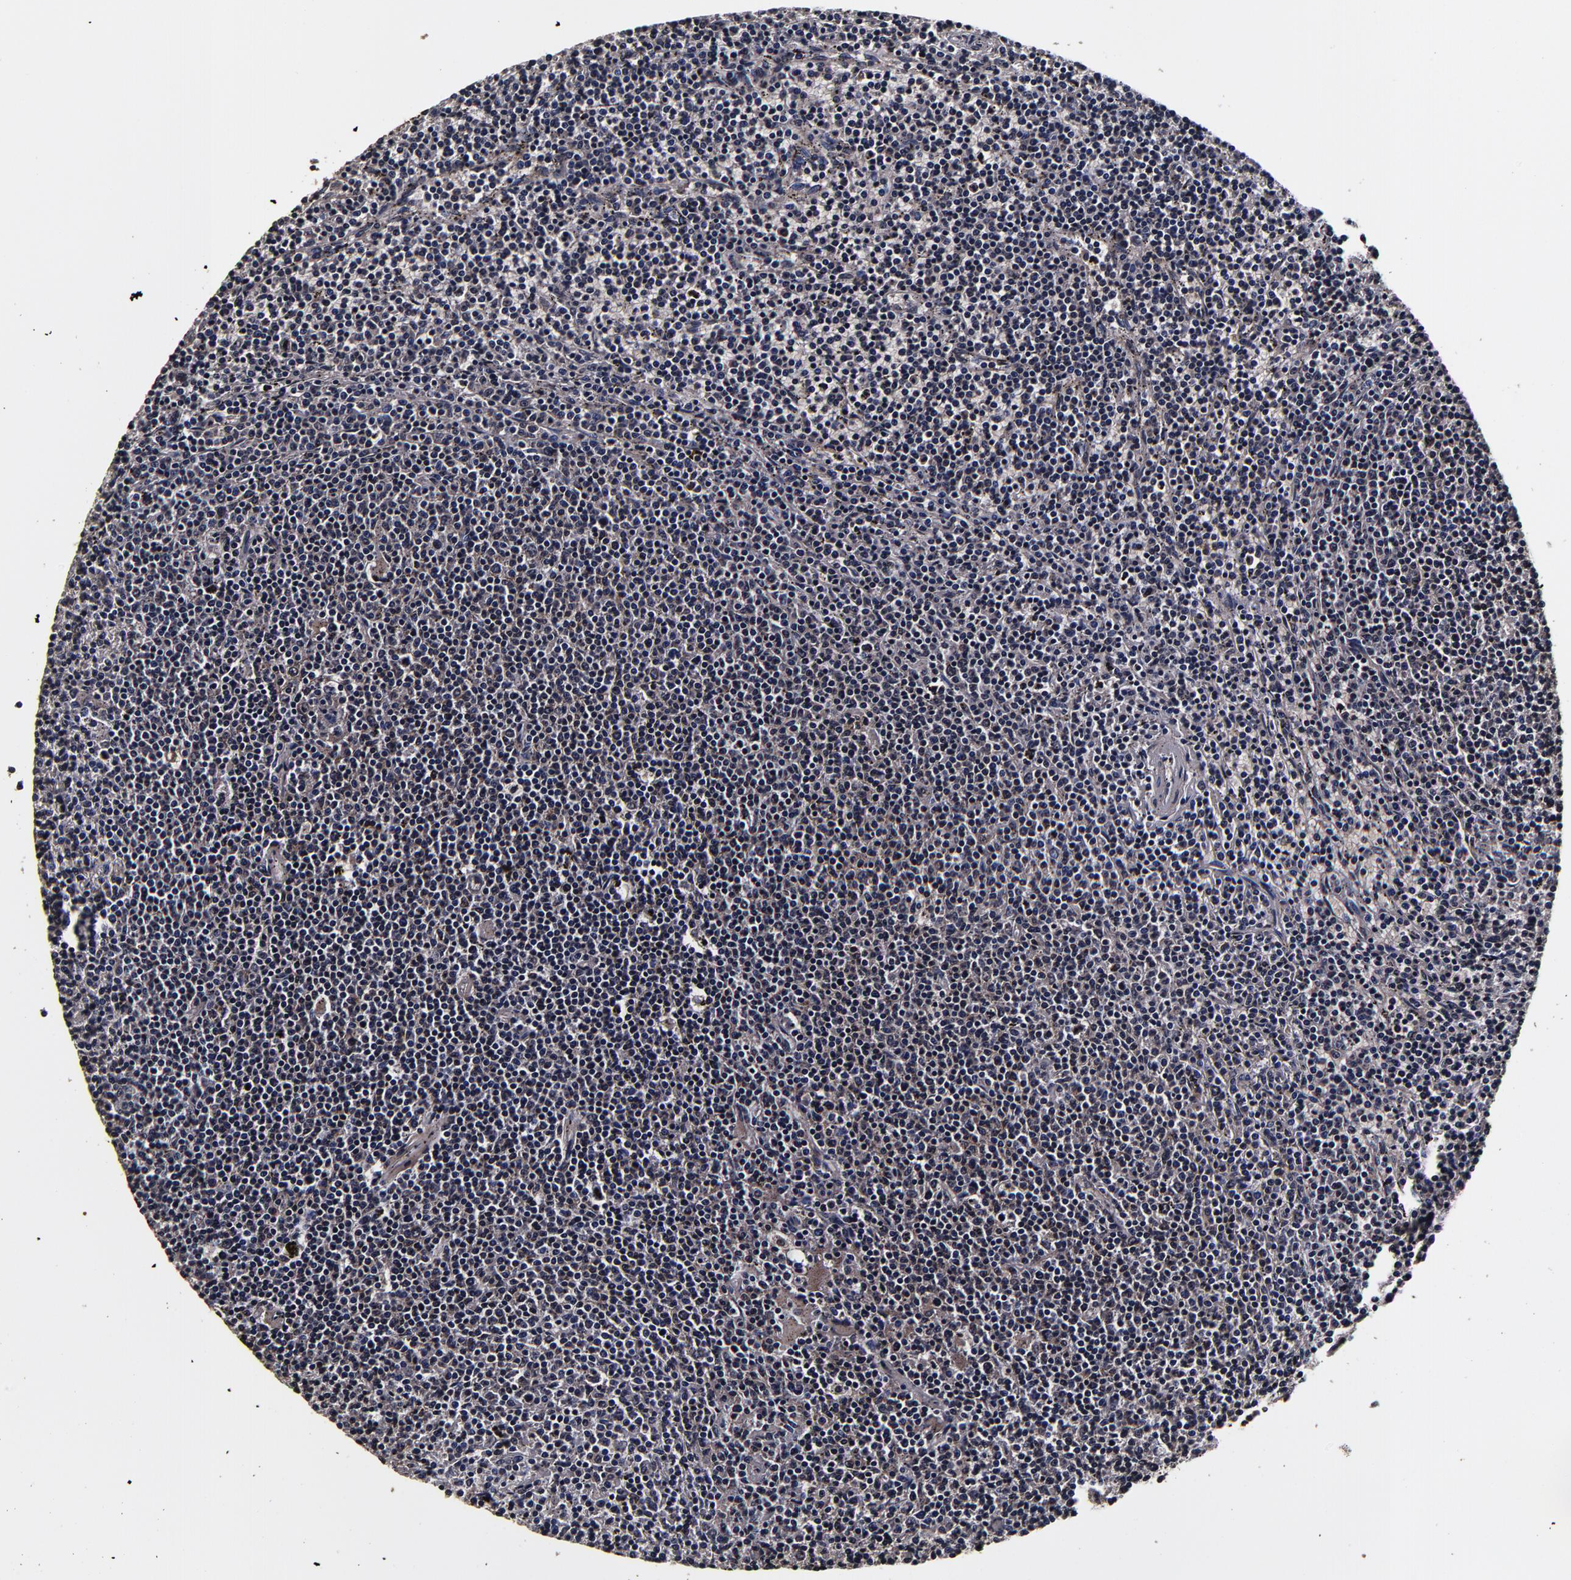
{"staining": {"intensity": "negative", "quantity": "none", "location": "none"}, "tissue": "lymphoma", "cell_type": "Tumor cells", "image_type": "cancer", "snomed": [{"axis": "morphology", "description": "Malignant lymphoma, non-Hodgkin's type, Low grade"}, {"axis": "topography", "description": "Spleen"}], "caption": "Lymphoma stained for a protein using immunohistochemistry reveals no expression tumor cells.", "gene": "MMP15", "patient": {"sex": "female", "age": 50}}